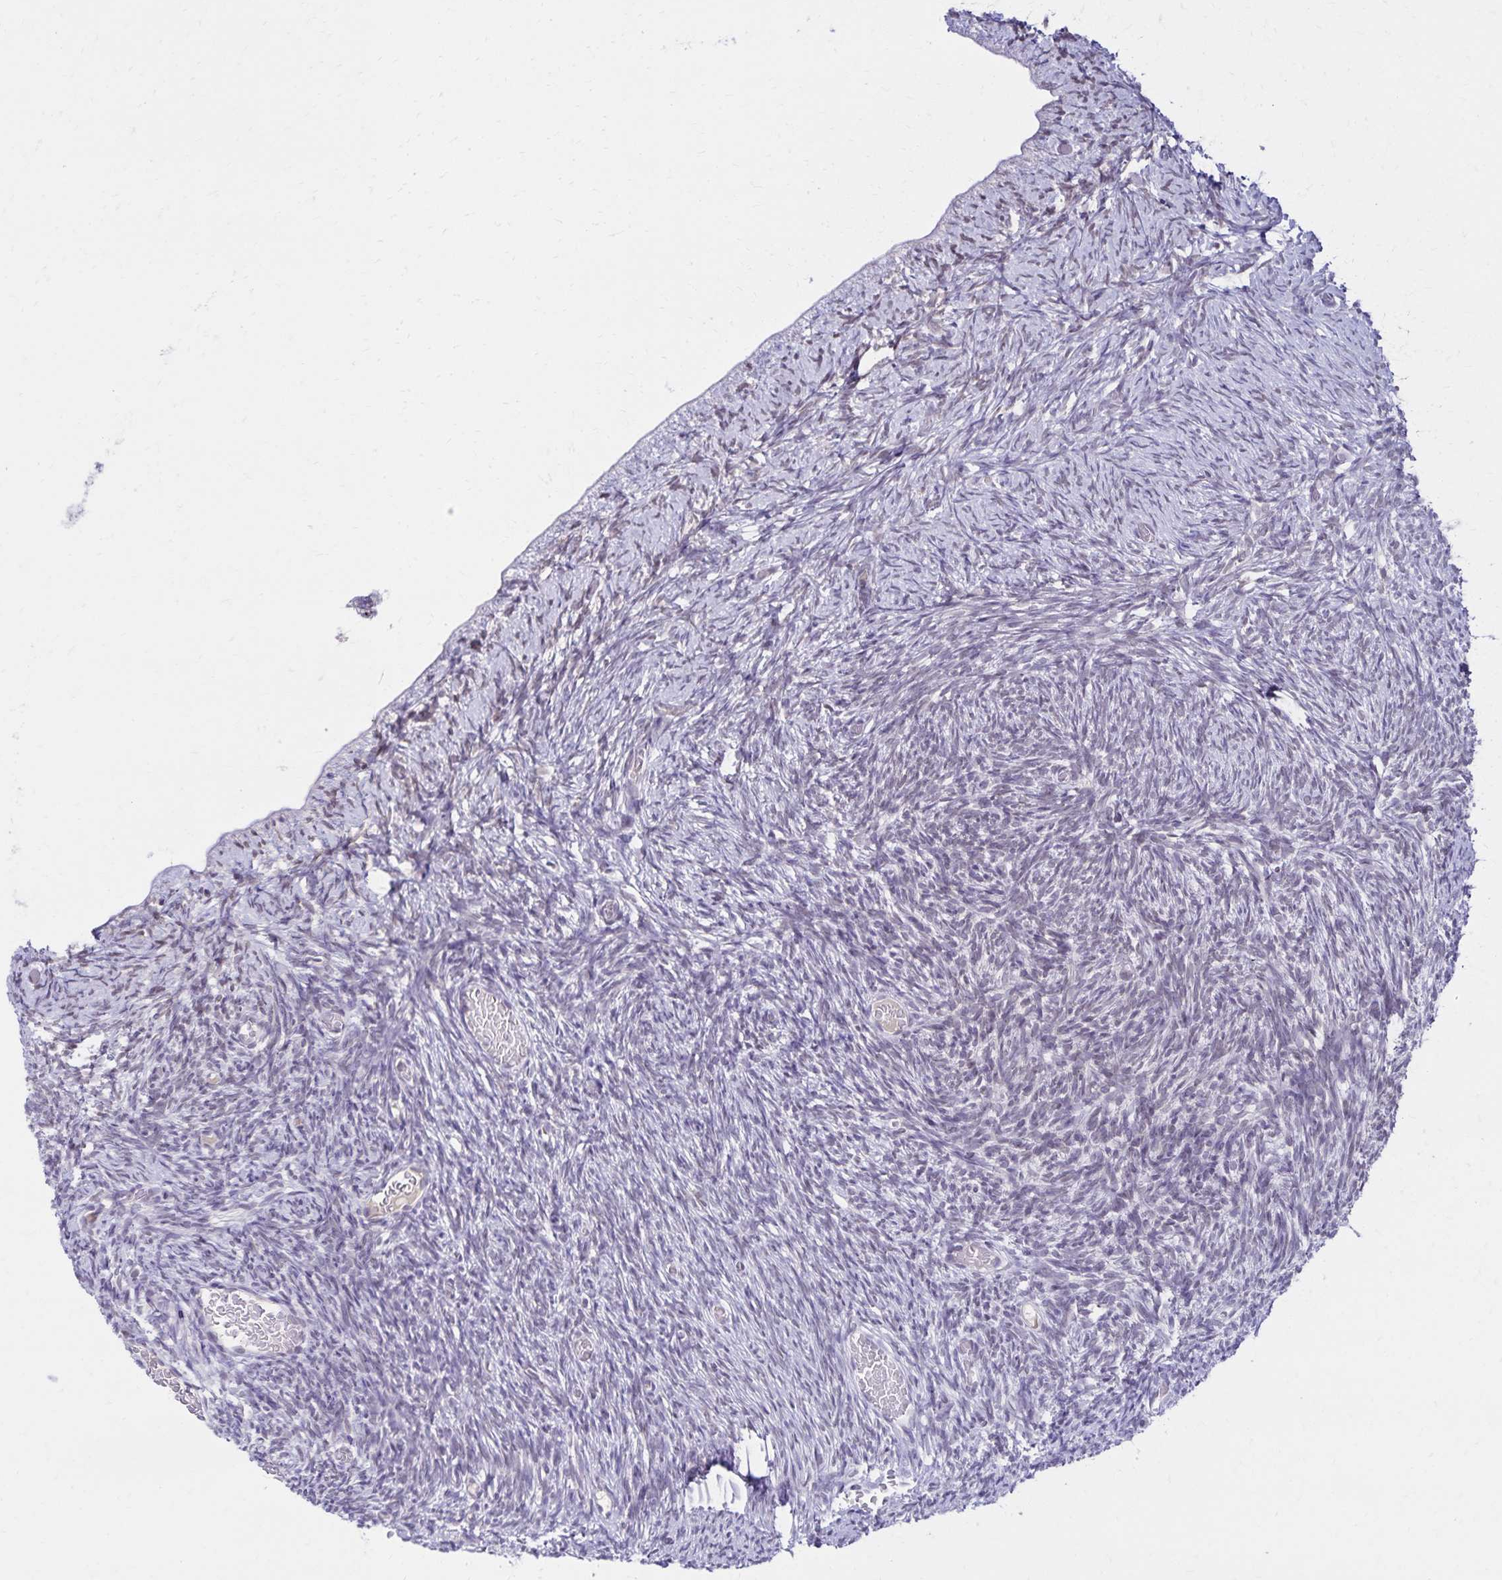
{"staining": {"intensity": "negative", "quantity": "none", "location": "none"}, "tissue": "ovary", "cell_type": "Follicle cells", "image_type": "normal", "snomed": [{"axis": "morphology", "description": "Normal tissue, NOS"}, {"axis": "topography", "description": "Ovary"}], "caption": "IHC micrograph of normal ovary stained for a protein (brown), which shows no staining in follicle cells.", "gene": "FAM166C", "patient": {"sex": "female", "age": 39}}